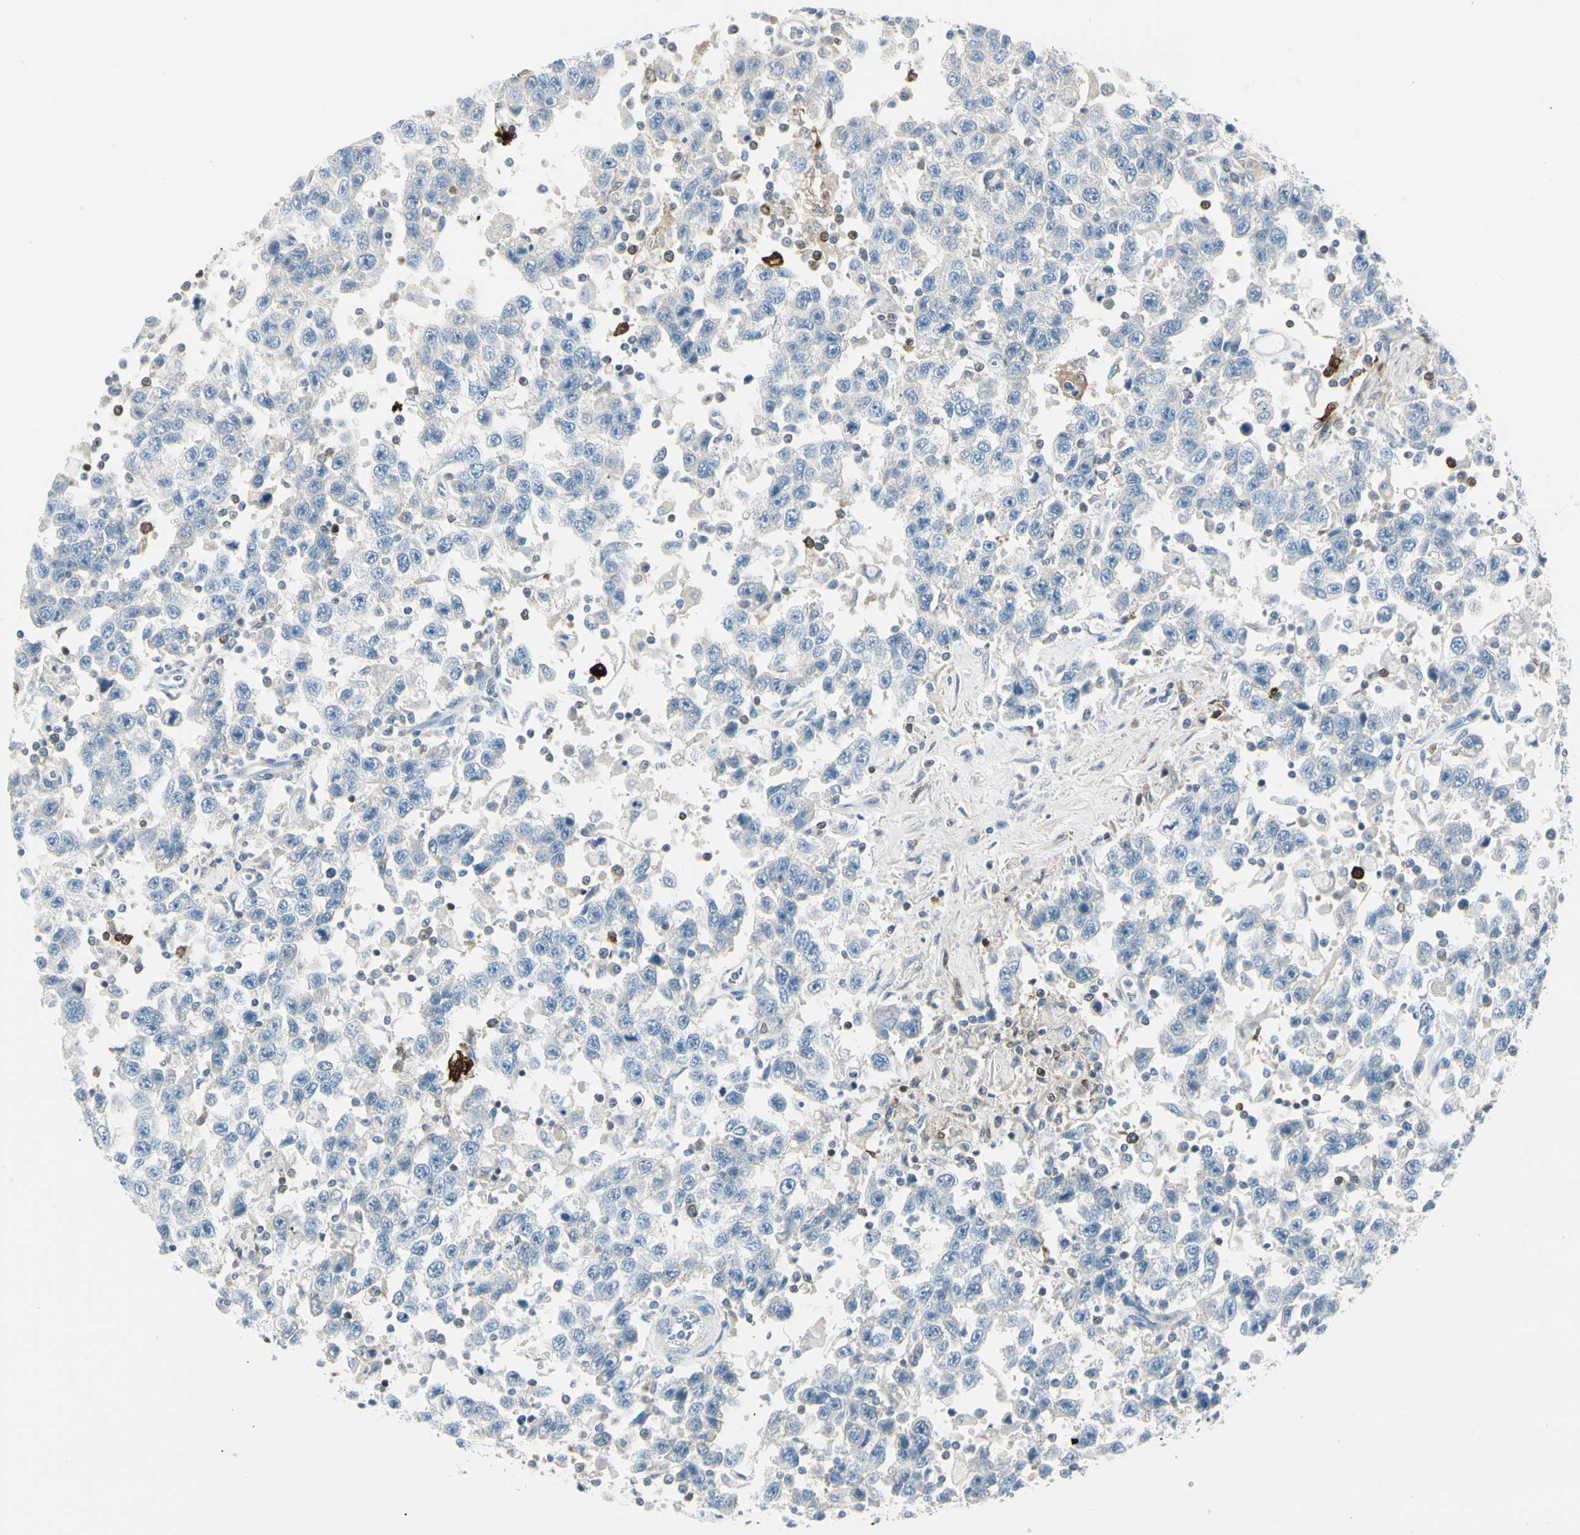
{"staining": {"intensity": "negative", "quantity": "none", "location": "none"}, "tissue": "testis cancer", "cell_type": "Tumor cells", "image_type": "cancer", "snomed": [{"axis": "morphology", "description": "Seminoma, NOS"}, {"axis": "topography", "description": "Testis"}], "caption": "This is an IHC micrograph of human testis cancer (seminoma). There is no expression in tumor cells.", "gene": "TRAF1", "patient": {"sex": "male", "age": 41}}